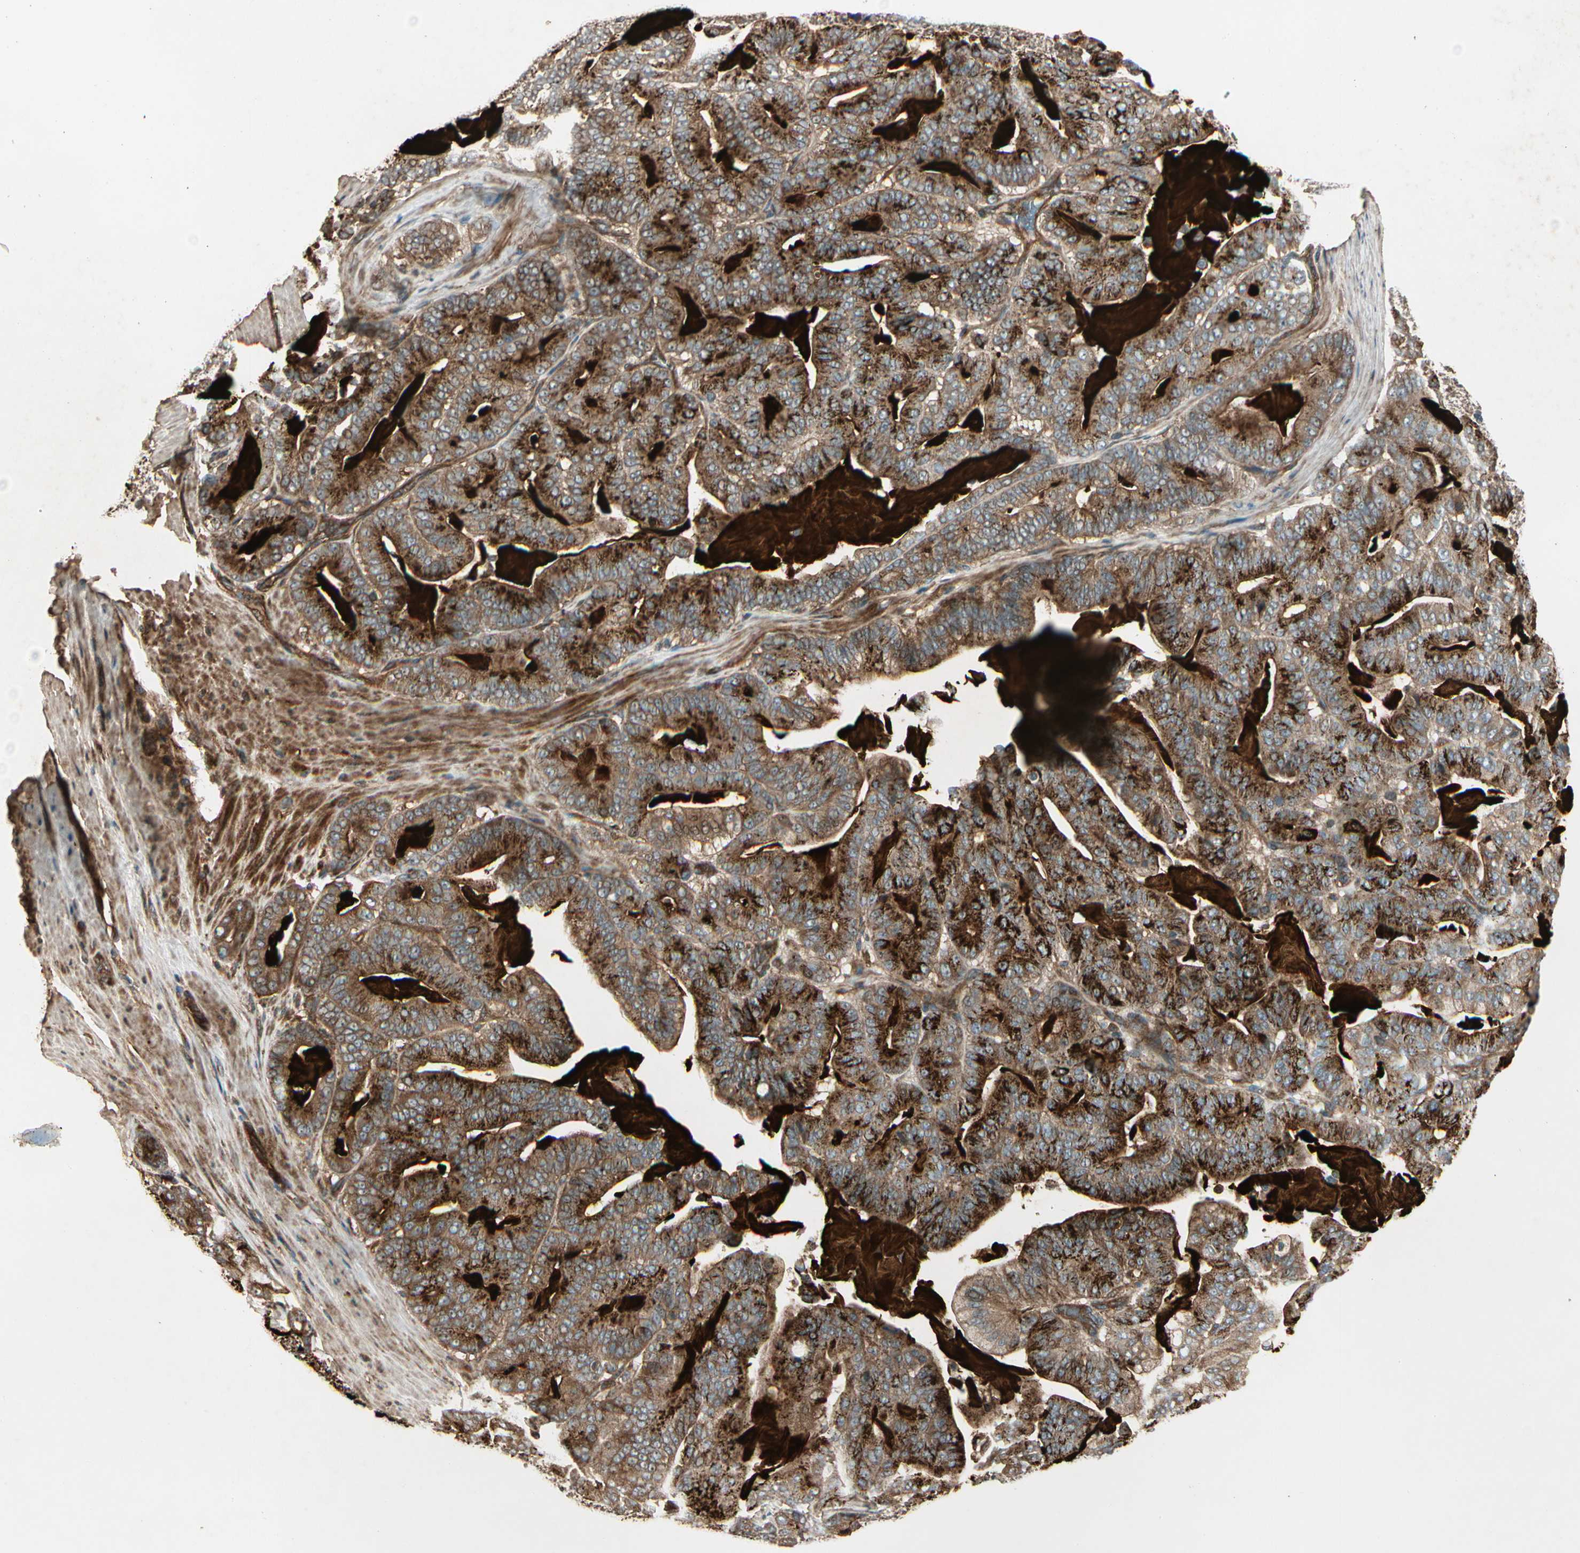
{"staining": {"intensity": "strong", "quantity": ">75%", "location": "cytoplasmic/membranous"}, "tissue": "pancreatic cancer", "cell_type": "Tumor cells", "image_type": "cancer", "snomed": [{"axis": "morphology", "description": "Adenocarcinoma, NOS"}, {"axis": "topography", "description": "Pancreas"}], "caption": "IHC (DAB) staining of adenocarcinoma (pancreatic) exhibits strong cytoplasmic/membranous protein staining in about >75% of tumor cells.", "gene": "FKBP15", "patient": {"sex": "male", "age": 63}}